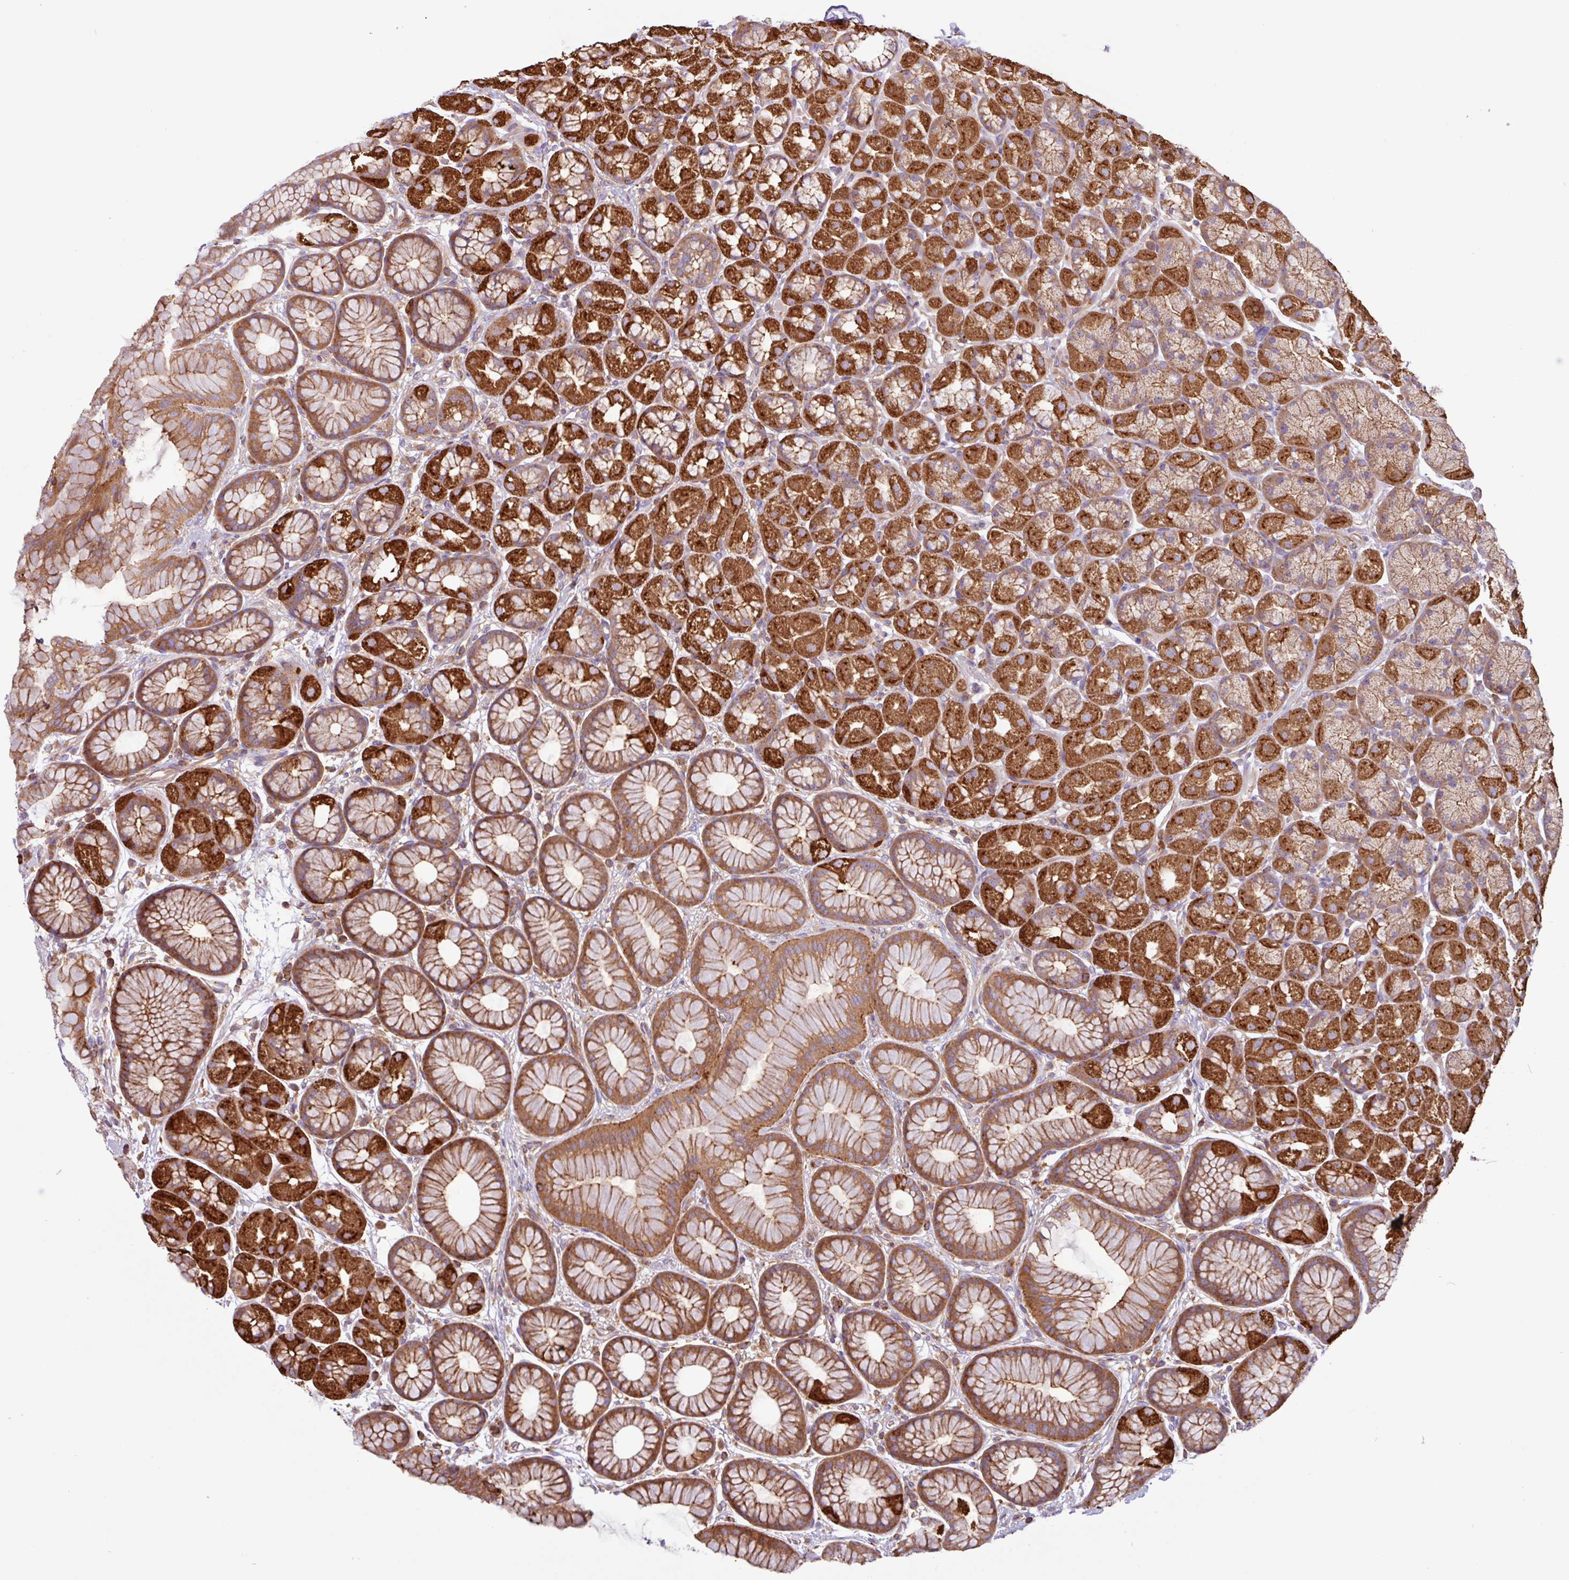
{"staining": {"intensity": "strong", "quantity": ">75%", "location": "cytoplasmic/membranous"}, "tissue": "stomach", "cell_type": "Glandular cells", "image_type": "normal", "snomed": [{"axis": "morphology", "description": "Normal tissue, NOS"}, {"axis": "topography", "description": "Stomach, lower"}], "caption": "About >75% of glandular cells in unremarkable stomach reveal strong cytoplasmic/membranous protein staining as visualized by brown immunohistochemical staining.", "gene": "ACTR3B", "patient": {"sex": "male", "age": 67}}